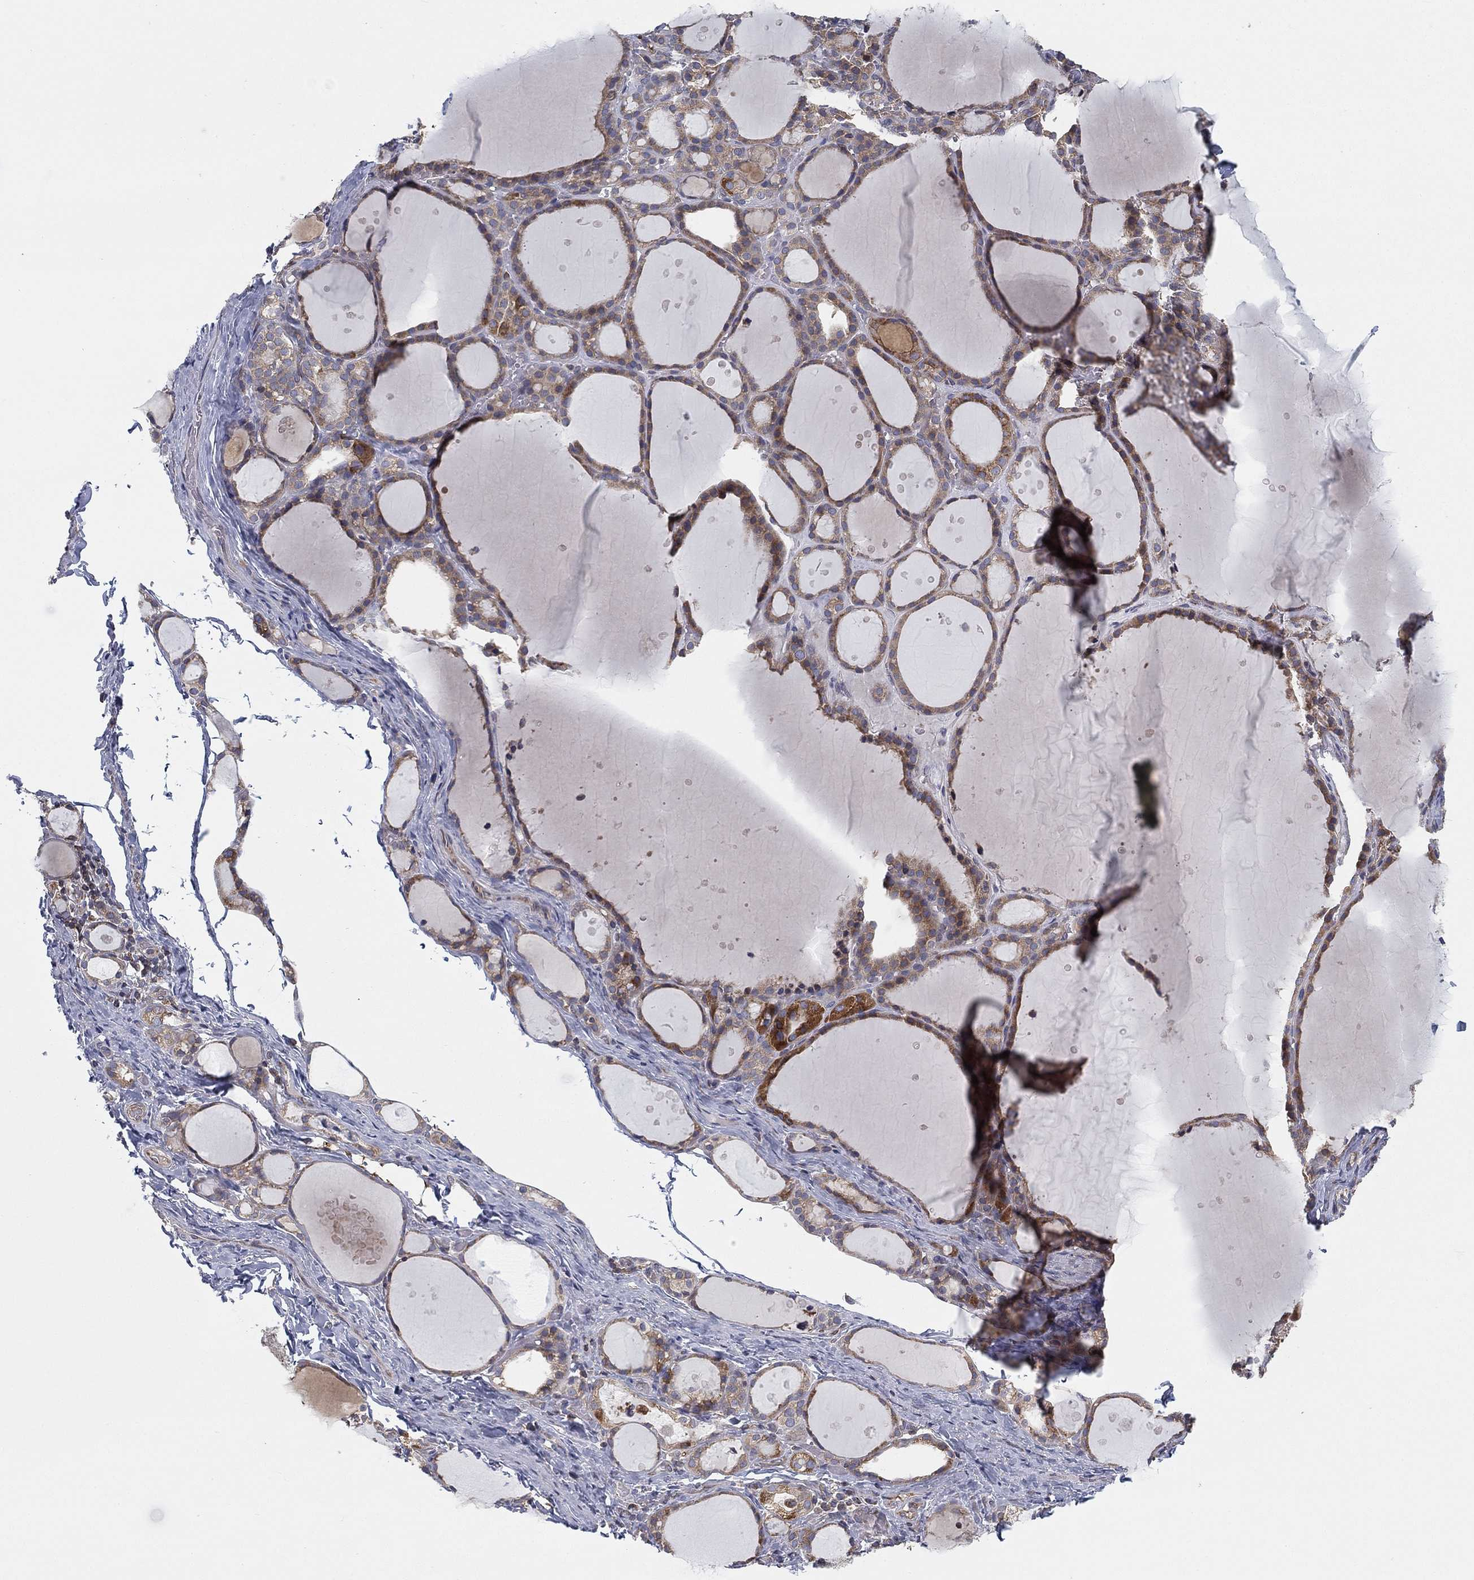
{"staining": {"intensity": "moderate", "quantity": ">75%", "location": "cytoplasmic/membranous"}, "tissue": "thyroid gland", "cell_type": "Glandular cells", "image_type": "normal", "snomed": [{"axis": "morphology", "description": "Normal tissue, NOS"}, {"axis": "topography", "description": "Thyroid gland"}], "caption": "Glandular cells exhibit medium levels of moderate cytoplasmic/membranous positivity in about >75% of cells in unremarkable human thyroid gland.", "gene": "CYB5B", "patient": {"sex": "male", "age": 68}}